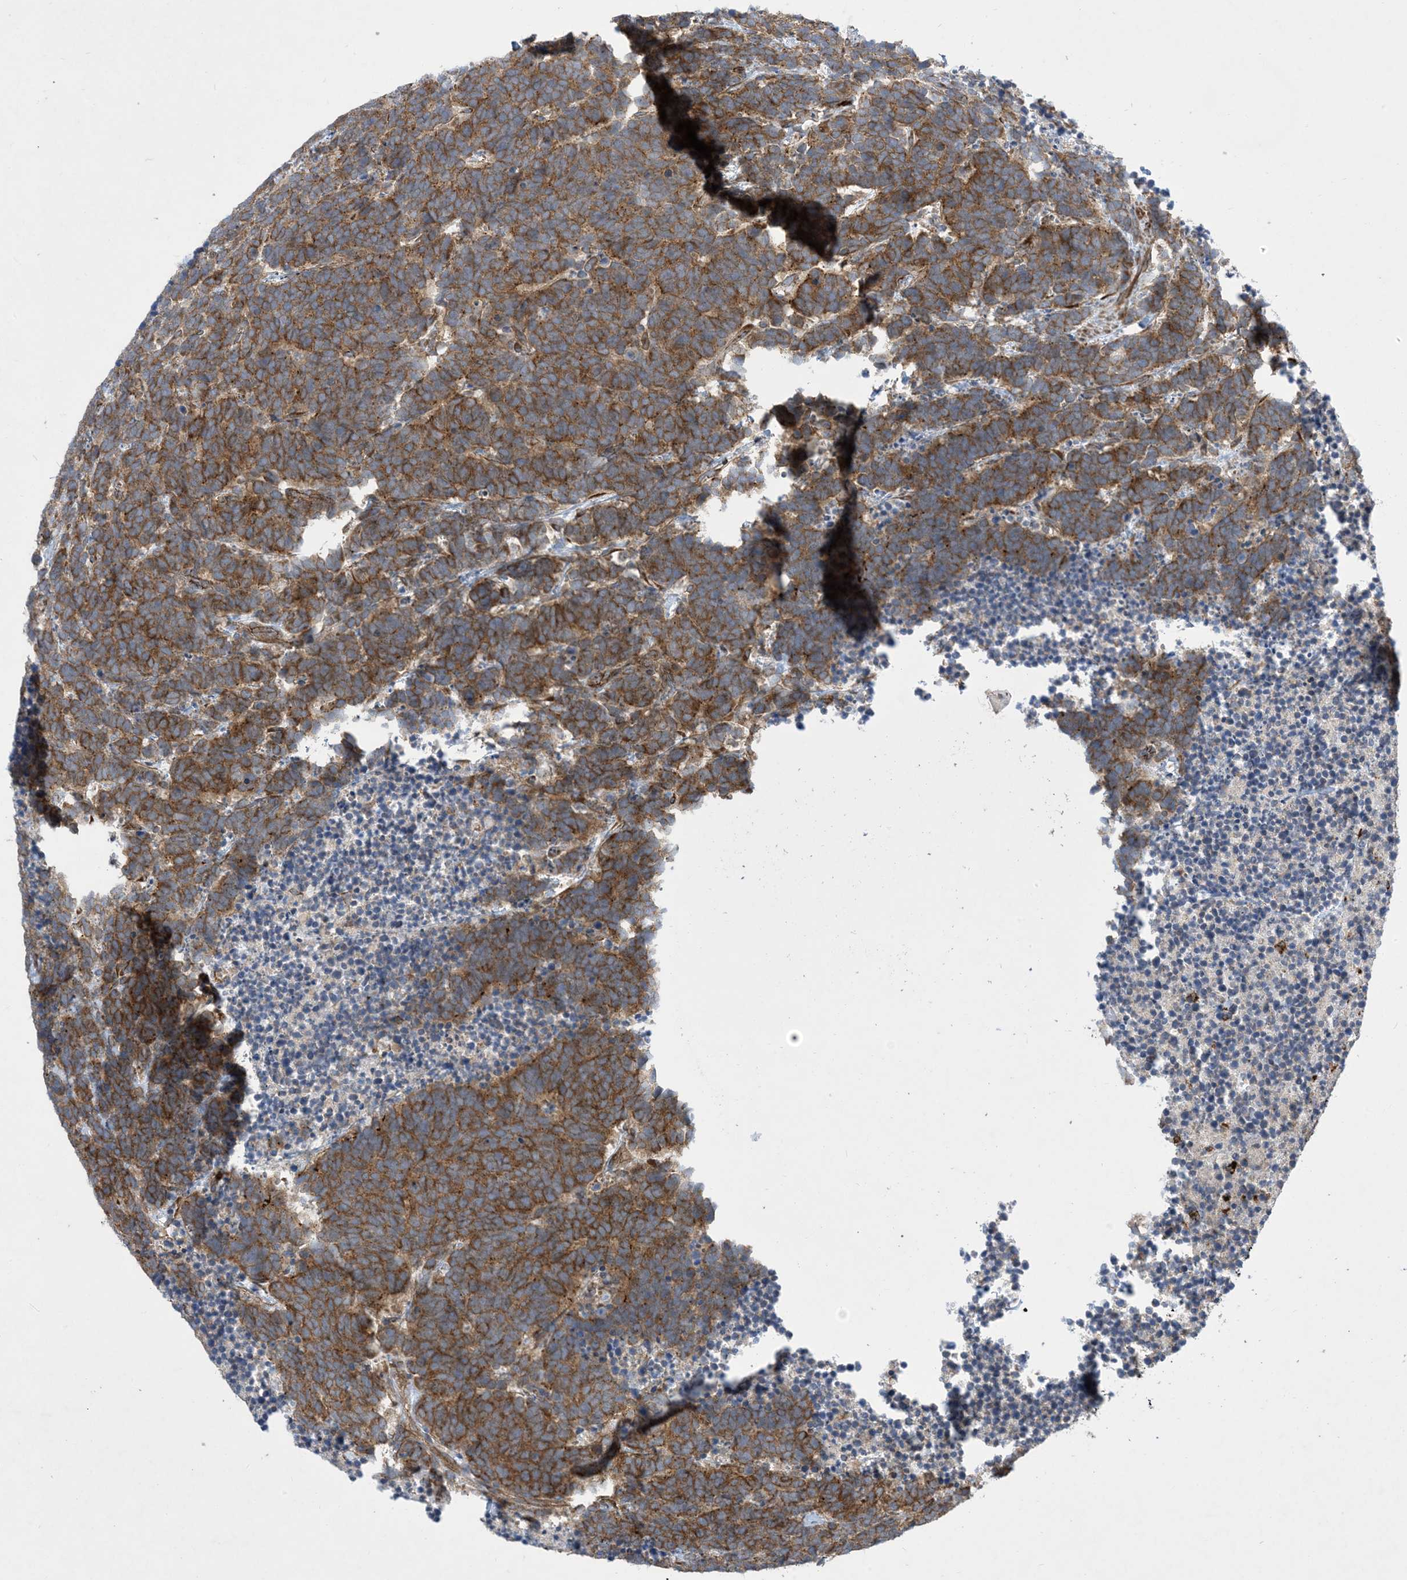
{"staining": {"intensity": "moderate", "quantity": ">75%", "location": "cytoplasmic/membranous"}, "tissue": "carcinoid", "cell_type": "Tumor cells", "image_type": "cancer", "snomed": [{"axis": "morphology", "description": "Carcinoma, NOS"}, {"axis": "morphology", "description": "Carcinoid, malignant, NOS"}, {"axis": "topography", "description": "Urinary bladder"}], "caption": "About >75% of tumor cells in human carcinoid exhibit moderate cytoplasmic/membranous protein expression as visualized by brown immunohistochemical staining.", "gene": "OTOP1", "patient": {"sex": "male", "age": 57}}